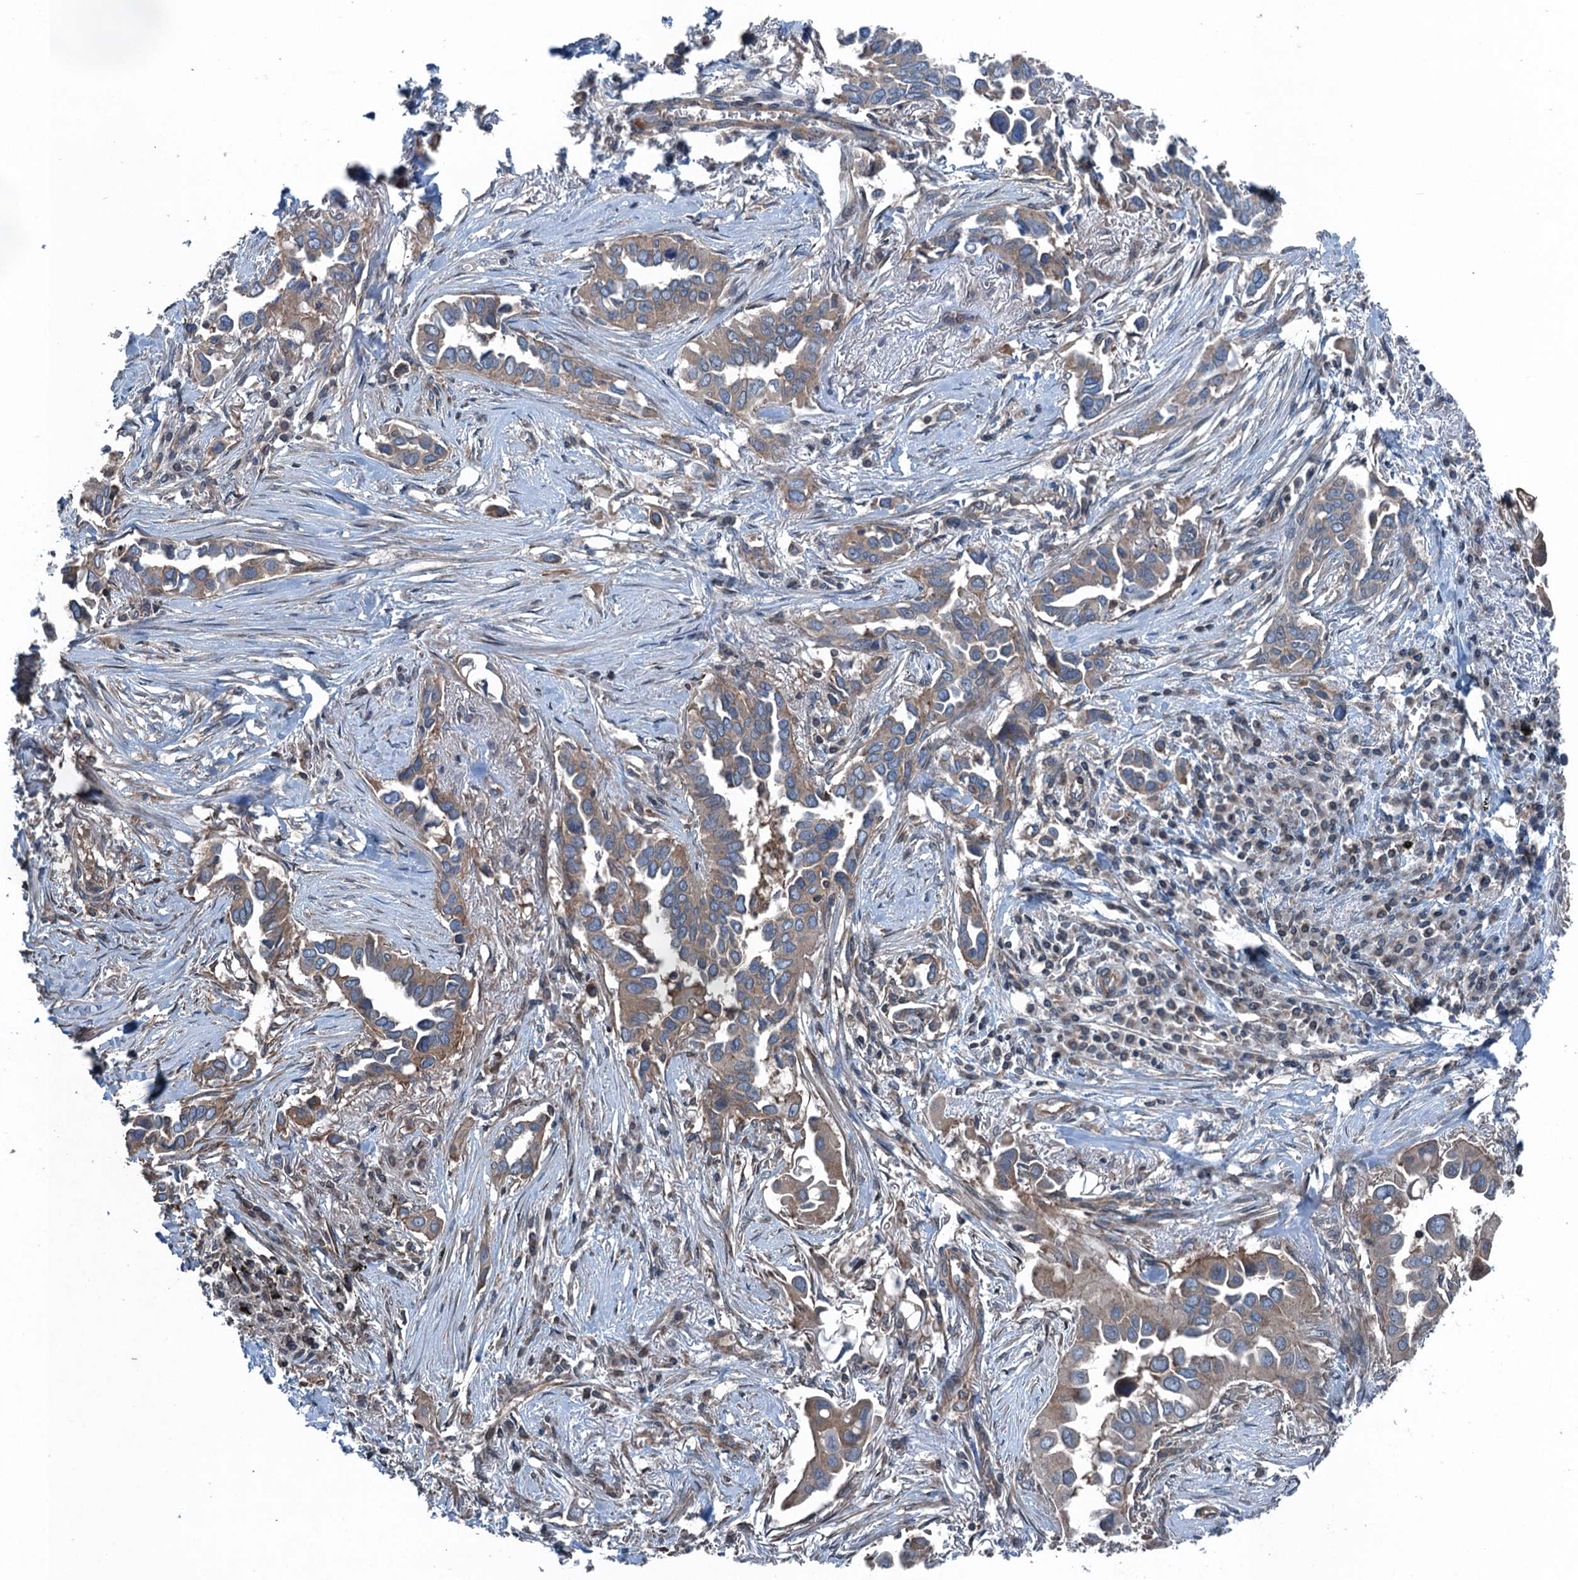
{"staining": {"intensity": "moderate", "quantity": "25%-75%", "location": "cytoplasmic/membranous"}, "tissue": "lung cancer", "cell_type": "Tumor cells", "image_type": "cancer", "snomed": [{"axis": "morphology", "description": "Adenocarcinoma, NOS"}, {"axis": "topography", "description": "Lung"}], "caption": "IHC (DAB (3,3'-diaminobenzidine)) staining of human adenocarcinoma (lung) reveals moderate cytoplasmic/membranous protein positivity in approximately 25%-75% of tumor cells. The staining was performed using DAB to visualize the protein expression in brown, while the nuclei were stained in blue with hematoxylin (Magnification: 20x).", "gene": "TRAPPC8", "patient": {"sex": "female", "age": 76}}